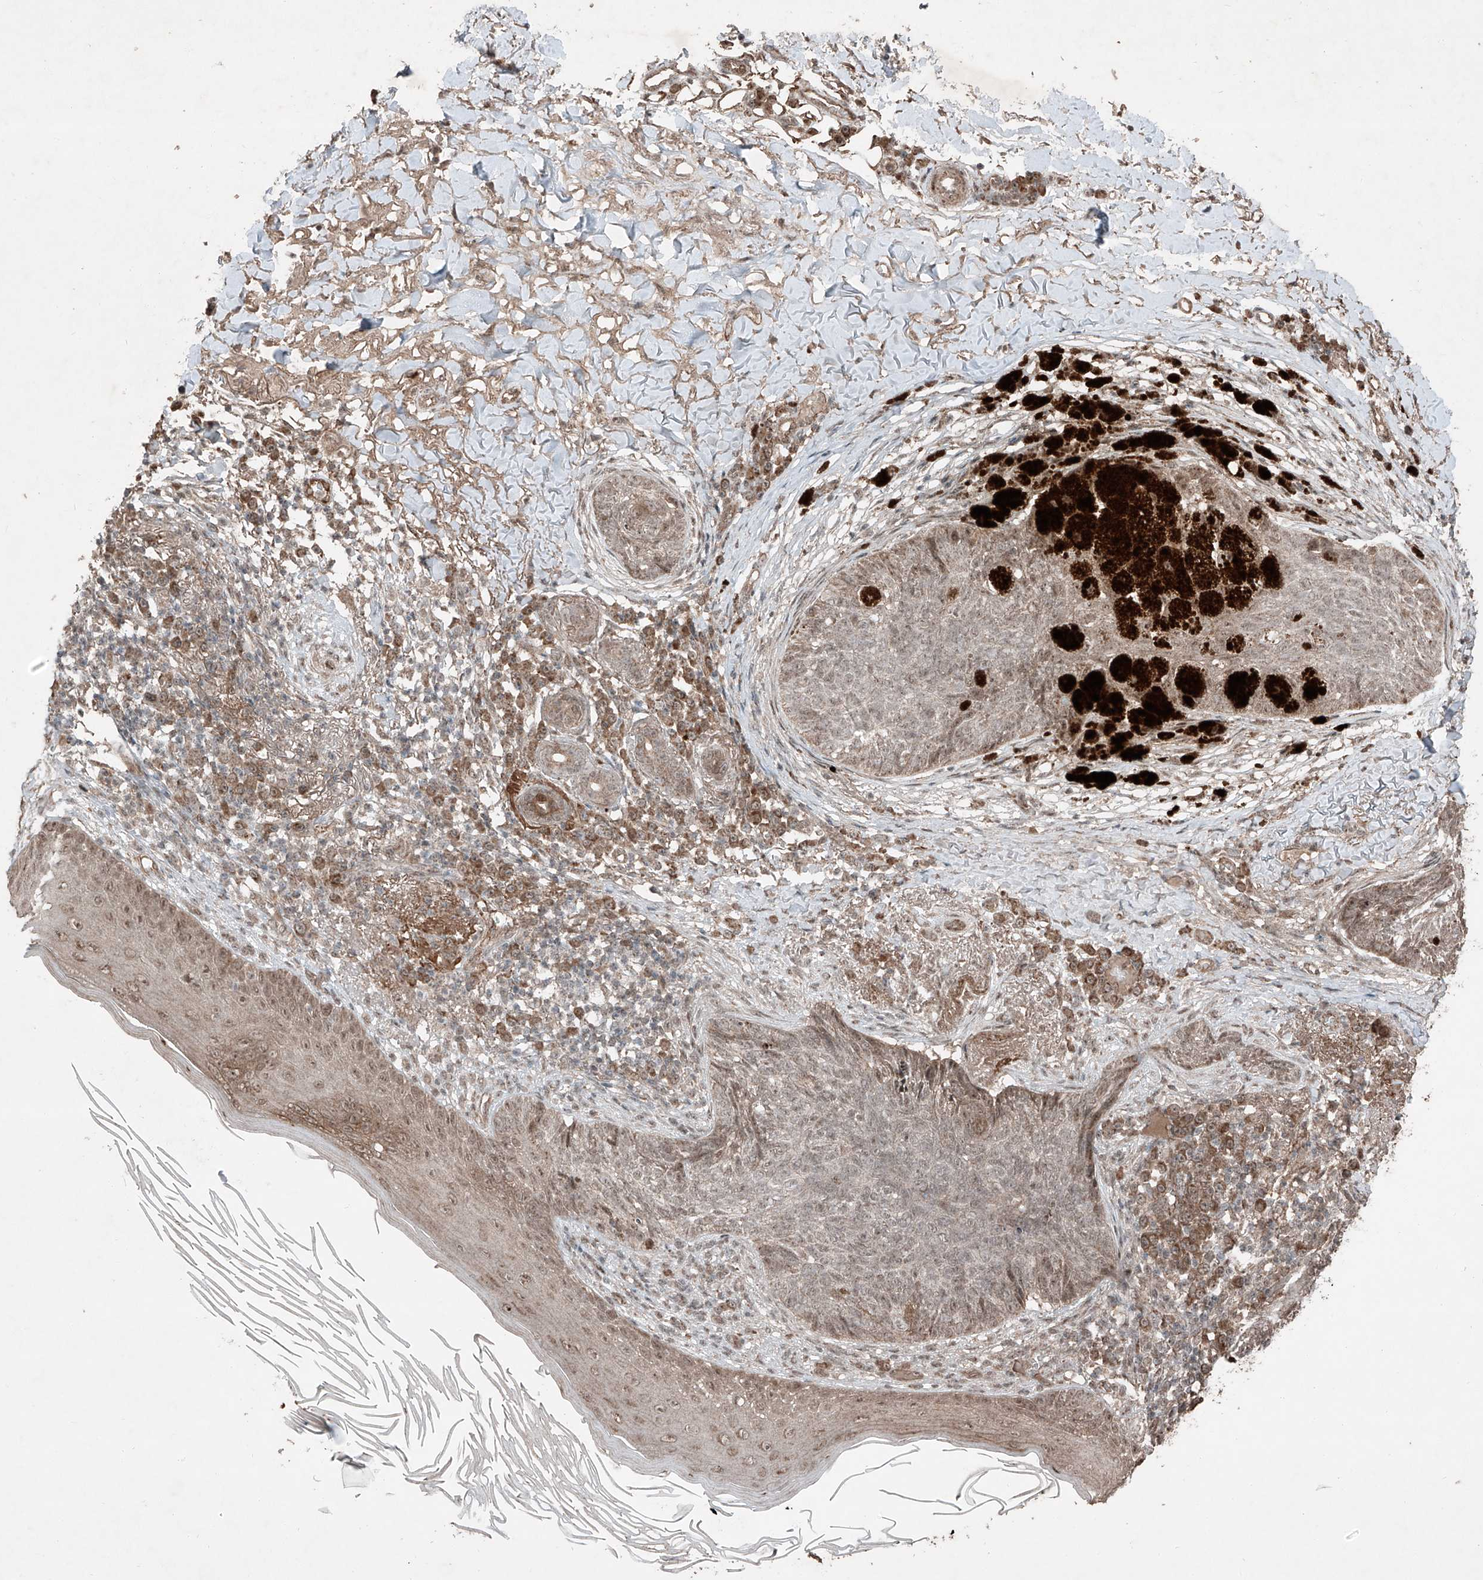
{"staining": {"intensity": "weak", "quantity": "25%-75%", "location": "cytoplasmic/membranous,nuclear"}, "tissue": "skin cancer", "cell_type": "Tumor cells", "image_type": "cancer", "snomed": [{"axis": "morphology", "description": "Basal cell carcinoma"}, {"axis": "topography", "description": "Skin"}], "caption": "Protein expression analysis of skin cancer (basal cell carcinoma) displays weak cytoplasmic/membranous and nuclear staining in approximately 25%-75% of tumor cells. (brown staining indicates protein expression, while blue staining denotes nuclei).", "gene": "ZNF620", "patient": {"sex": "male", "age": 85}}